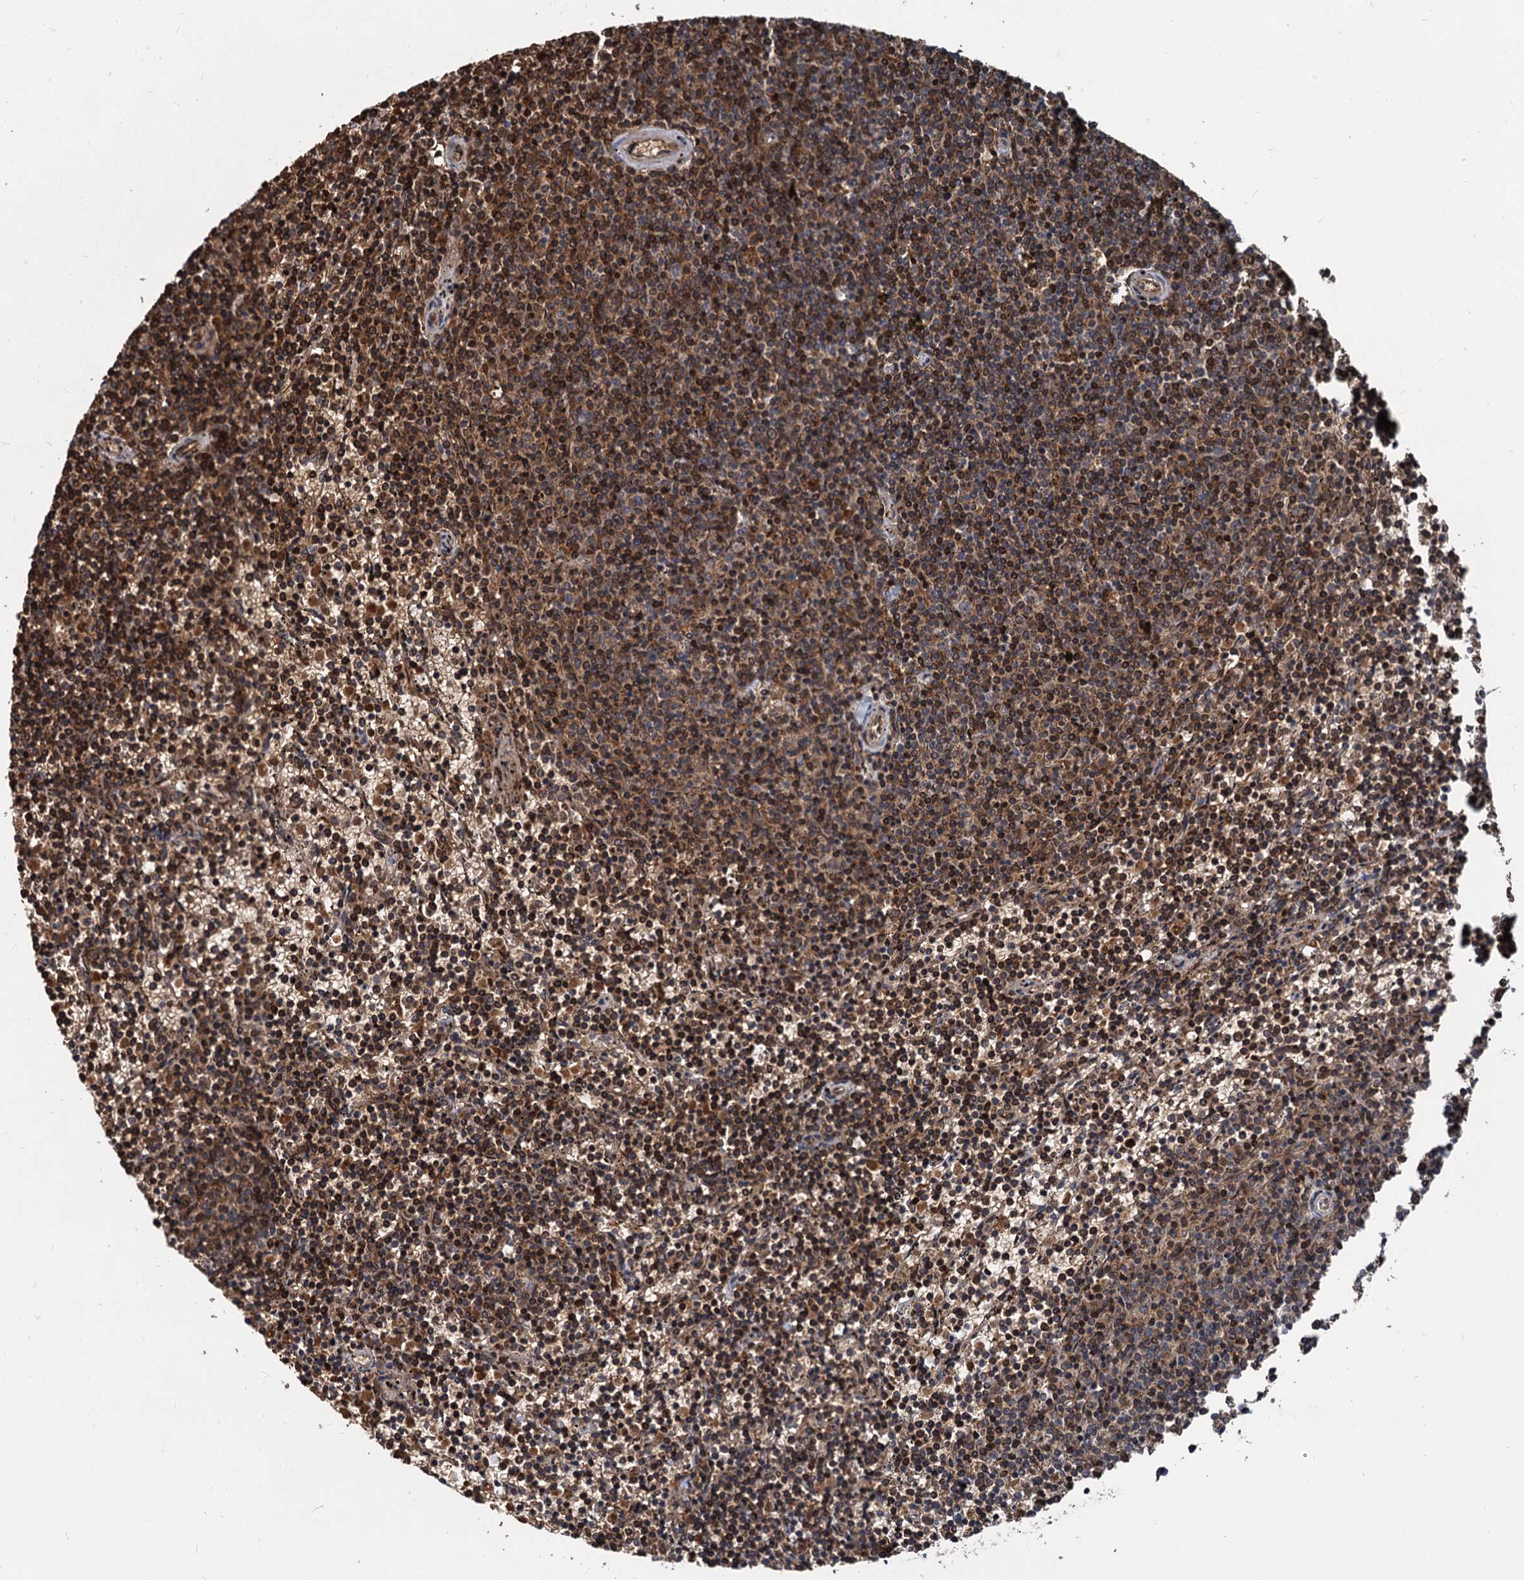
{"staining": {"intensity": "strong", "quantity": ">75%", "location": "cytoplasmic/membranous"}, "tissue": "lymphoma", "cell_type": "Tumor cells", "image_type": "cancer", "snomed": [{"axis": "morphology", "description": "Malignant lymphoma, non-Hodgkin's type, Low grade"}, {"axis": "topography", "description": "Spleen"}], "caption": "High-power microscopy captured an IHC photomicrograph of lymphoma, revealing strong cytoplasmic/membranous positivity in approximately >75% of tumor cells. (DAB (3,3'-diaminobenzidine) IHC with brightfield microscopy, high magnification).", "gene": "STIM1", "patient": {"sex": "female", "age": 50}}